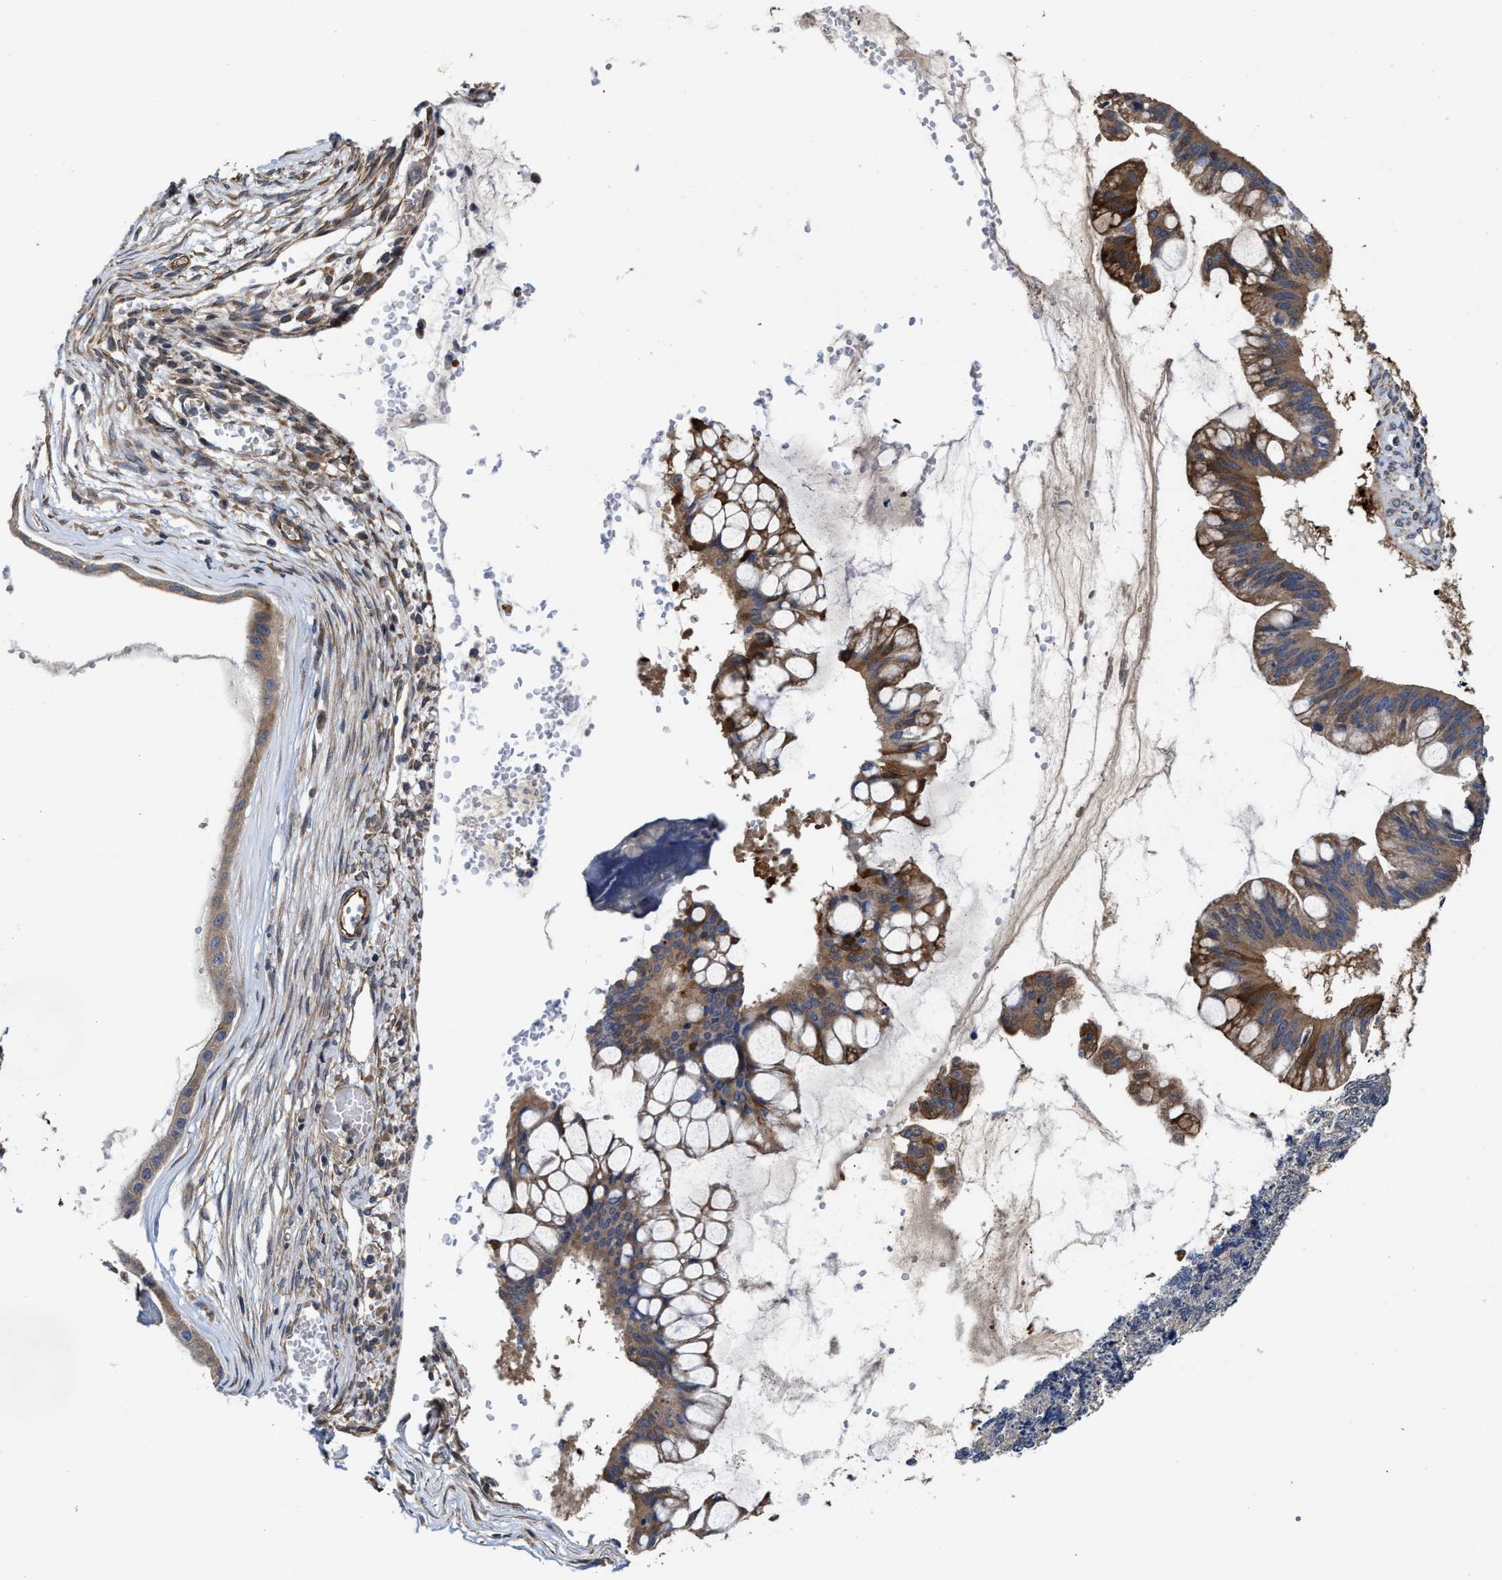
{"staining": {"intensity": "strong", "quantity": "25%-75%", "location": "cytoplasmic/membranous"}, "tissue": "ovarian cancer", "cell_type": "Tumor cells", "image_type": "cancer", "snomed": [{"axis": "morphology", "description": "Cystadenocarcinoma, mucinous, NOS"}, {"axis": "topography", "description": "Ovary"}], "caption": "This micrograph displays immunohistochemistry (IHC) staining of human ovarian cancer (mucinous cystadenocarcinoma), with high strong cytoplasmic/membranous expression in approximately 25%-75% of tumor cells.", "gene": "TRAF6", "patient": {"sex": "female", "age": 73}}